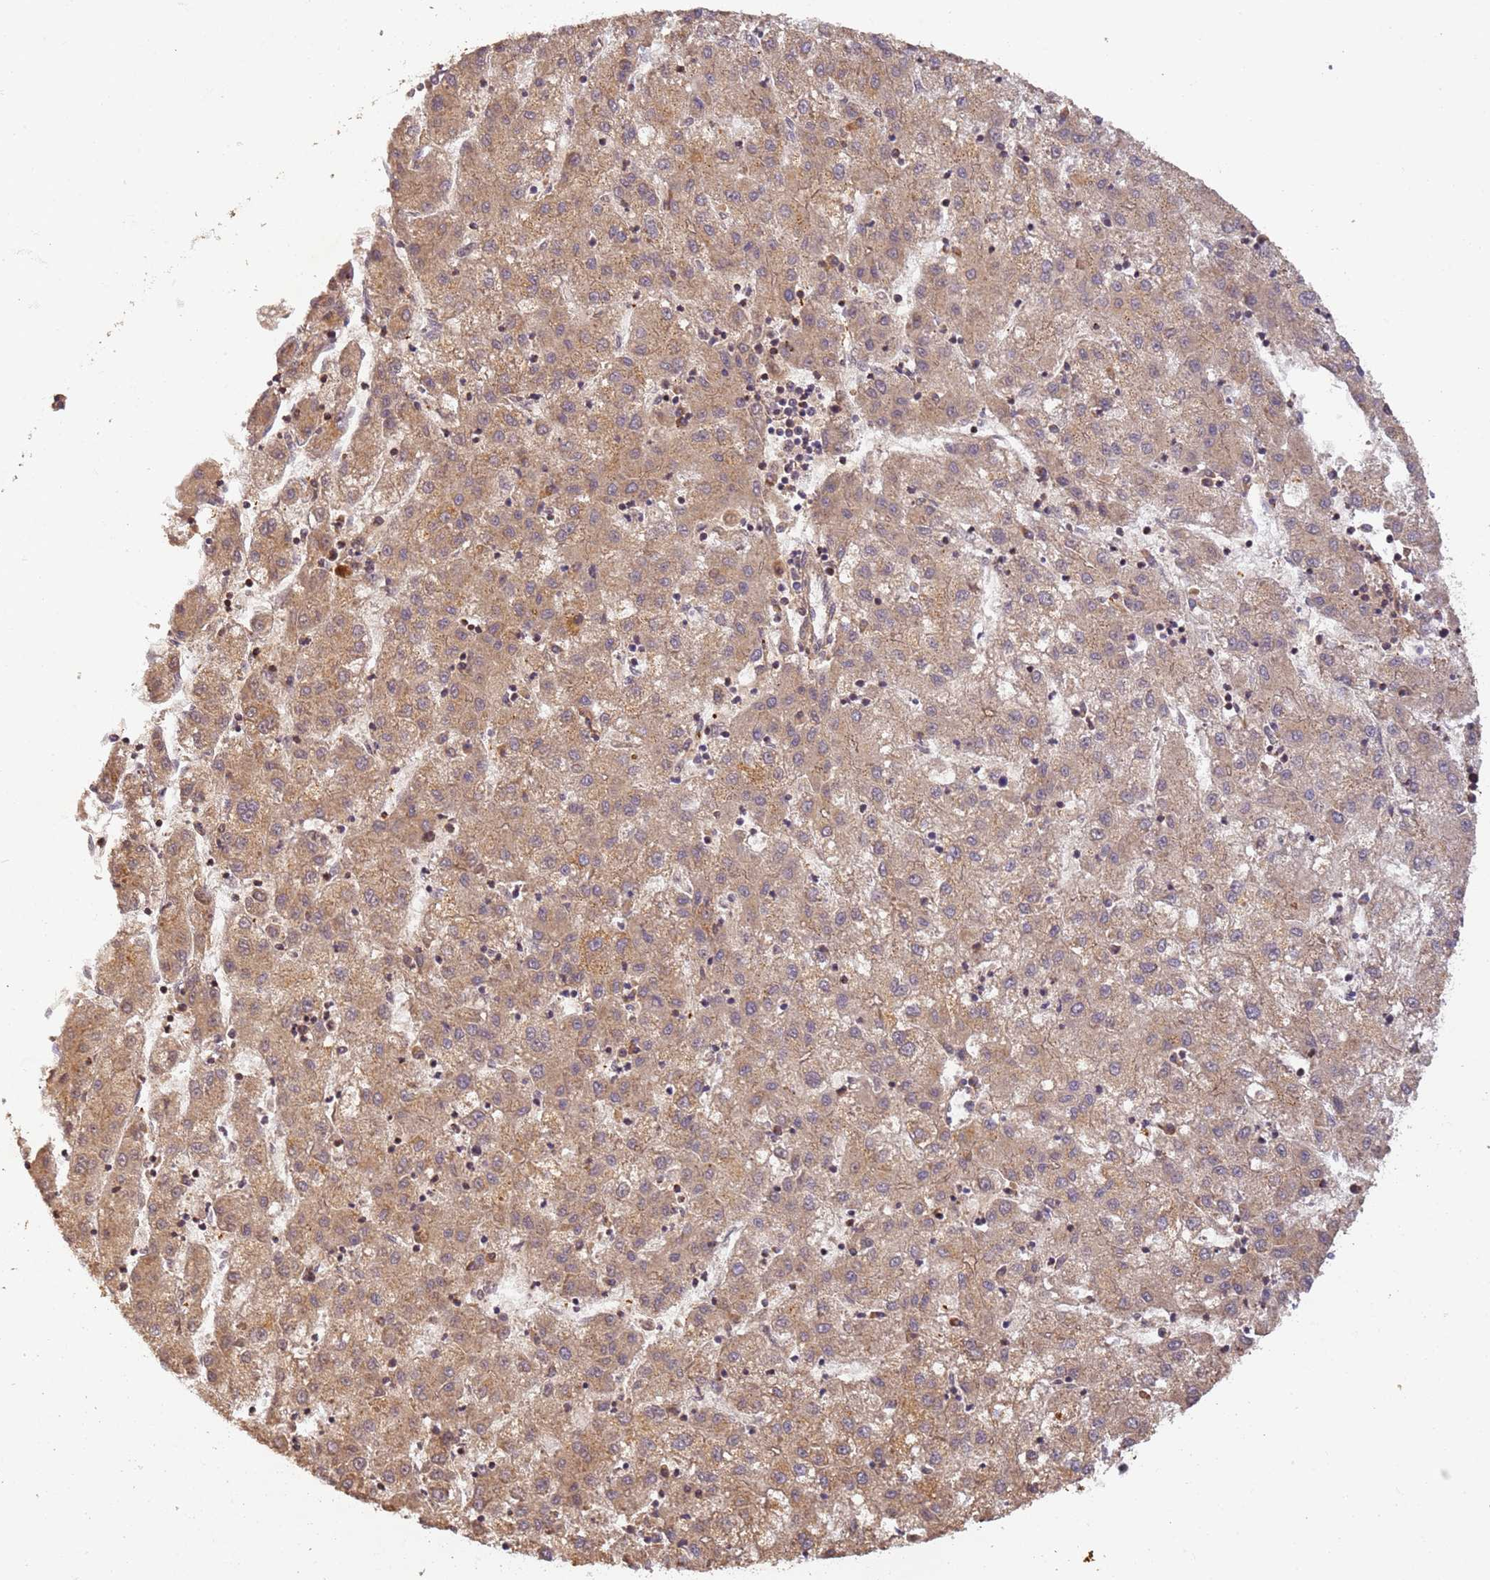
{"staining": {"intensity": "moderate", "quantity": ">75%", "location": "cytoplasmic/membranous"}, "tissue": "liver cancer", "cell_type": "Tumor cells", "image_type": "cancer", "snomed": [{"axis": "morphology", "description": "Carcinoma, Hepatocellular, NOS"}, {"axis": "topography", "description": "Liver"}], "caption": "Liver cancer stained with DAB immunohistochemistry (IHC) reveals medium levels of moderate cytoplasmic/membranous positivity in approximately >75% of tumor cells.", "gene": "TIGAR", "patient": {"sex": "male", "age": 72}}